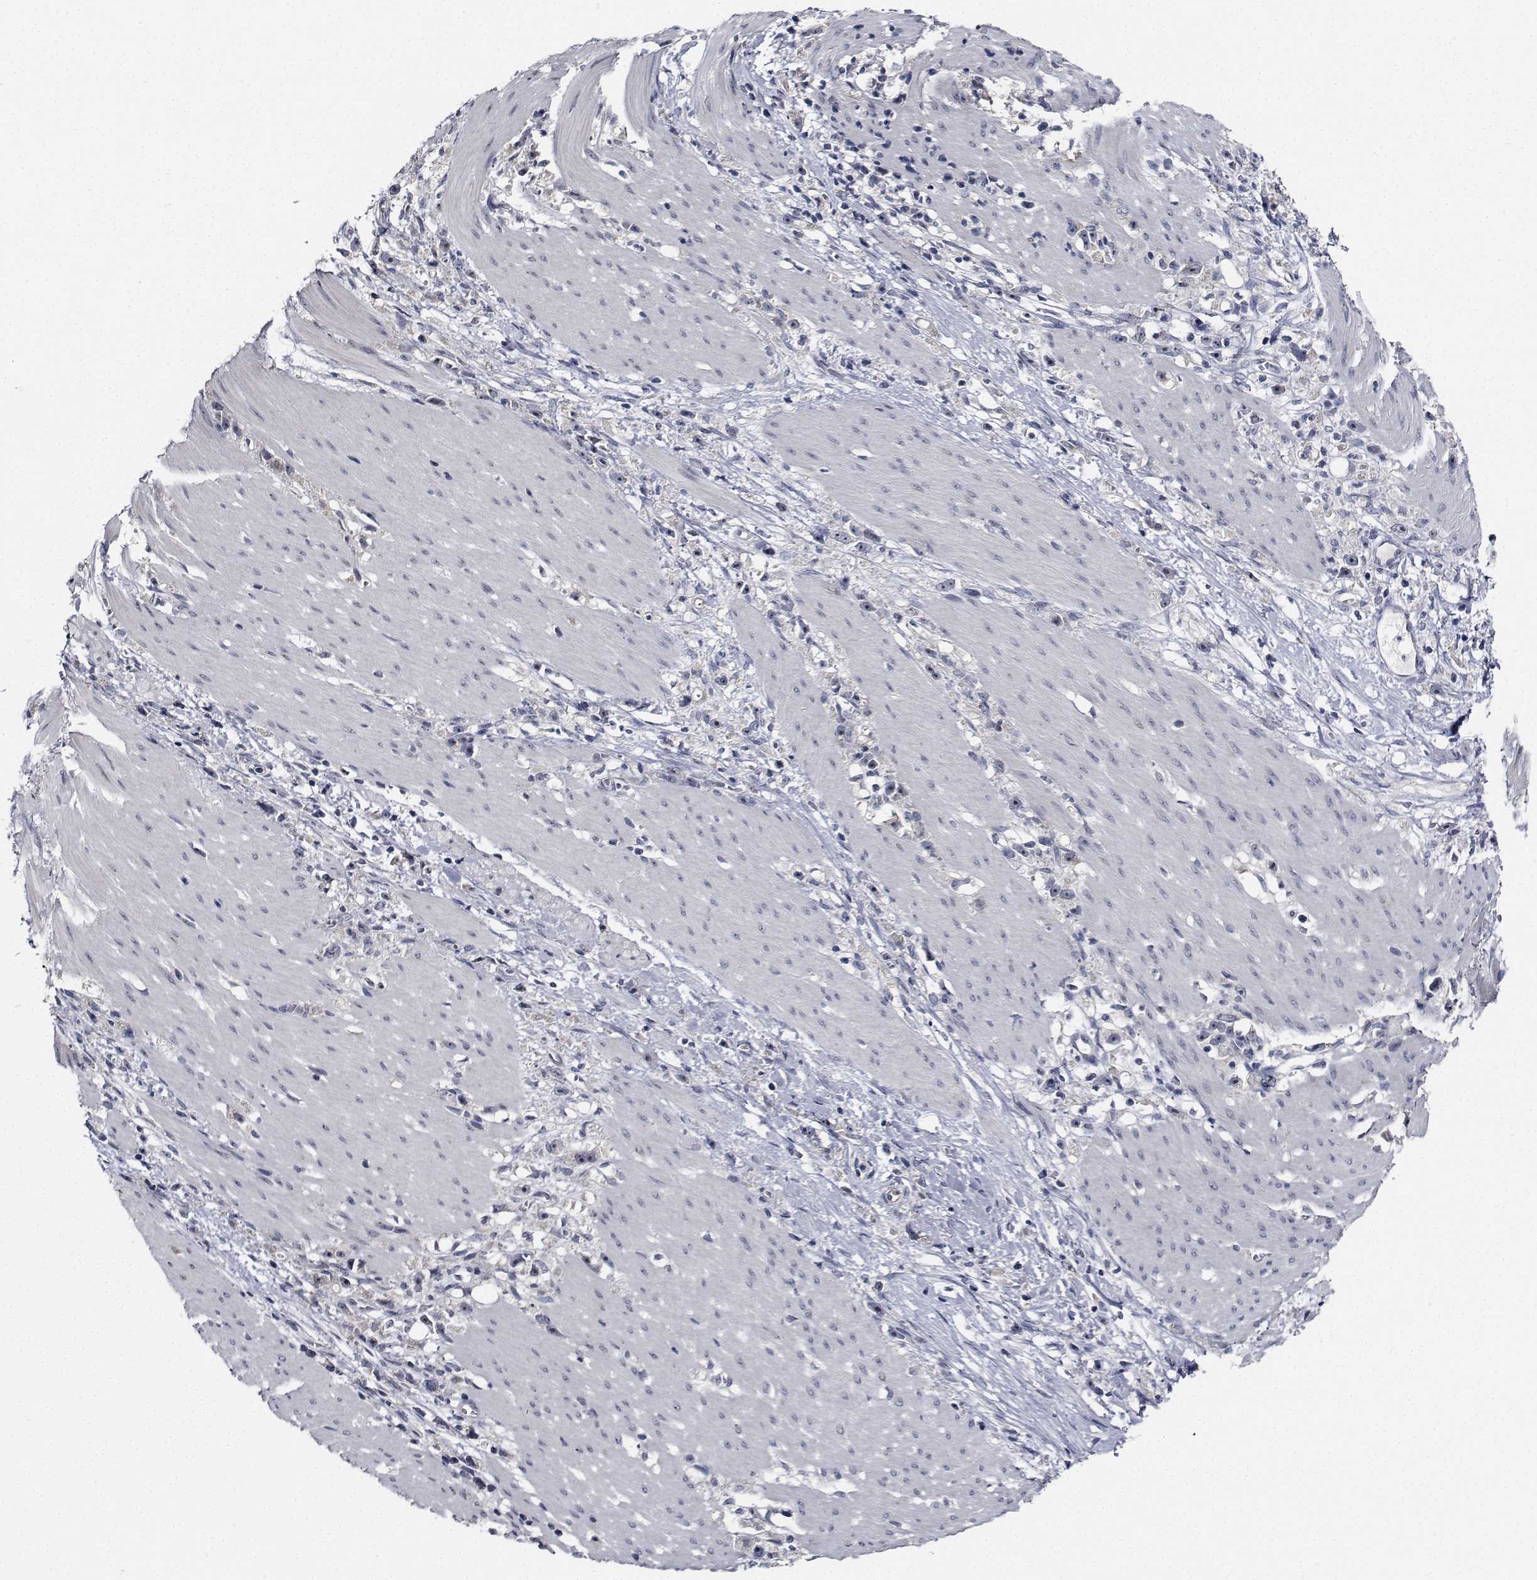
{"staining": {"intensity": "negative", "quantity": "none", "location": "none"}, "tissue": "stomach cancer", "cell_type": "Tumor cells", "image_type": "cancer", "snomed": [{"axis": "morphology", "description": "Adenocarcinoma, NOS"}, {"axis": "topography", "description": "Stomach"}], "caption": "Tumor cells show no significant staining in stomach cancer (adenocarcinoma). Brightfield microscopy of IHC stained with DAB (brown) and hematoxylin (blue), captured at high magnification.", "gene": "NVL", "patient": {"sex": "female", "age": 59}}